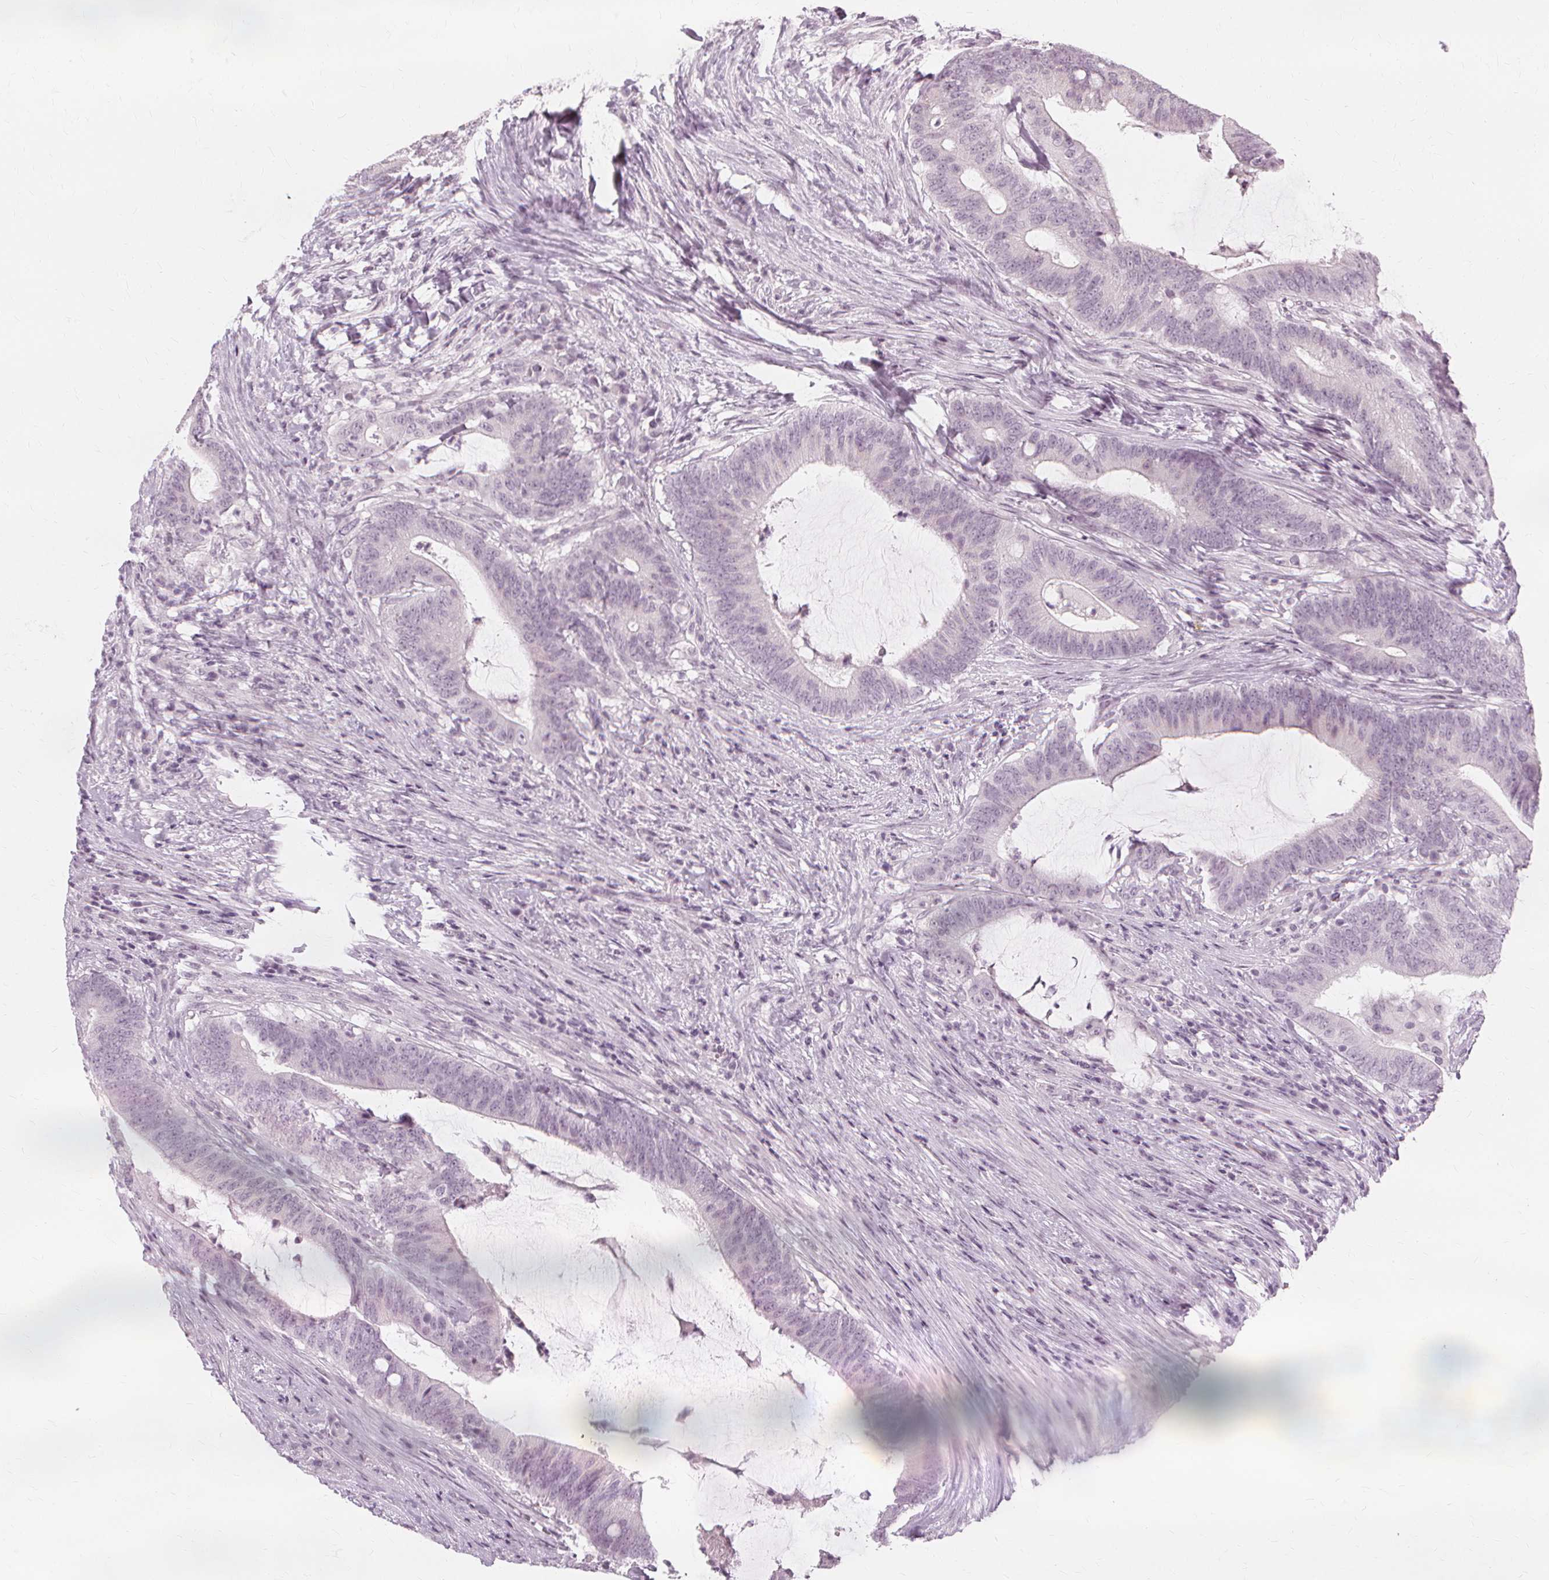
{"staining": {"intensity": "negative", "quantity": "none", "location": "none"}, "tissue": "colorectal cancer", "cell_type": "Tumor cells", "image_type": "cancer", "snomed": [{"axis": "morphology", "description": "Adenocarcinoma, NOS"}, {"axis": "topography", "description": "Colon"}], "caption": "A high-resolution histopathology image shows immunohistochemistry (IHC) staining of colorectal cancer, which demonstrates no significant positivity in tumor cells.", "gene": "NXPE1", "patient": {"sex": "female", "age": 43}}